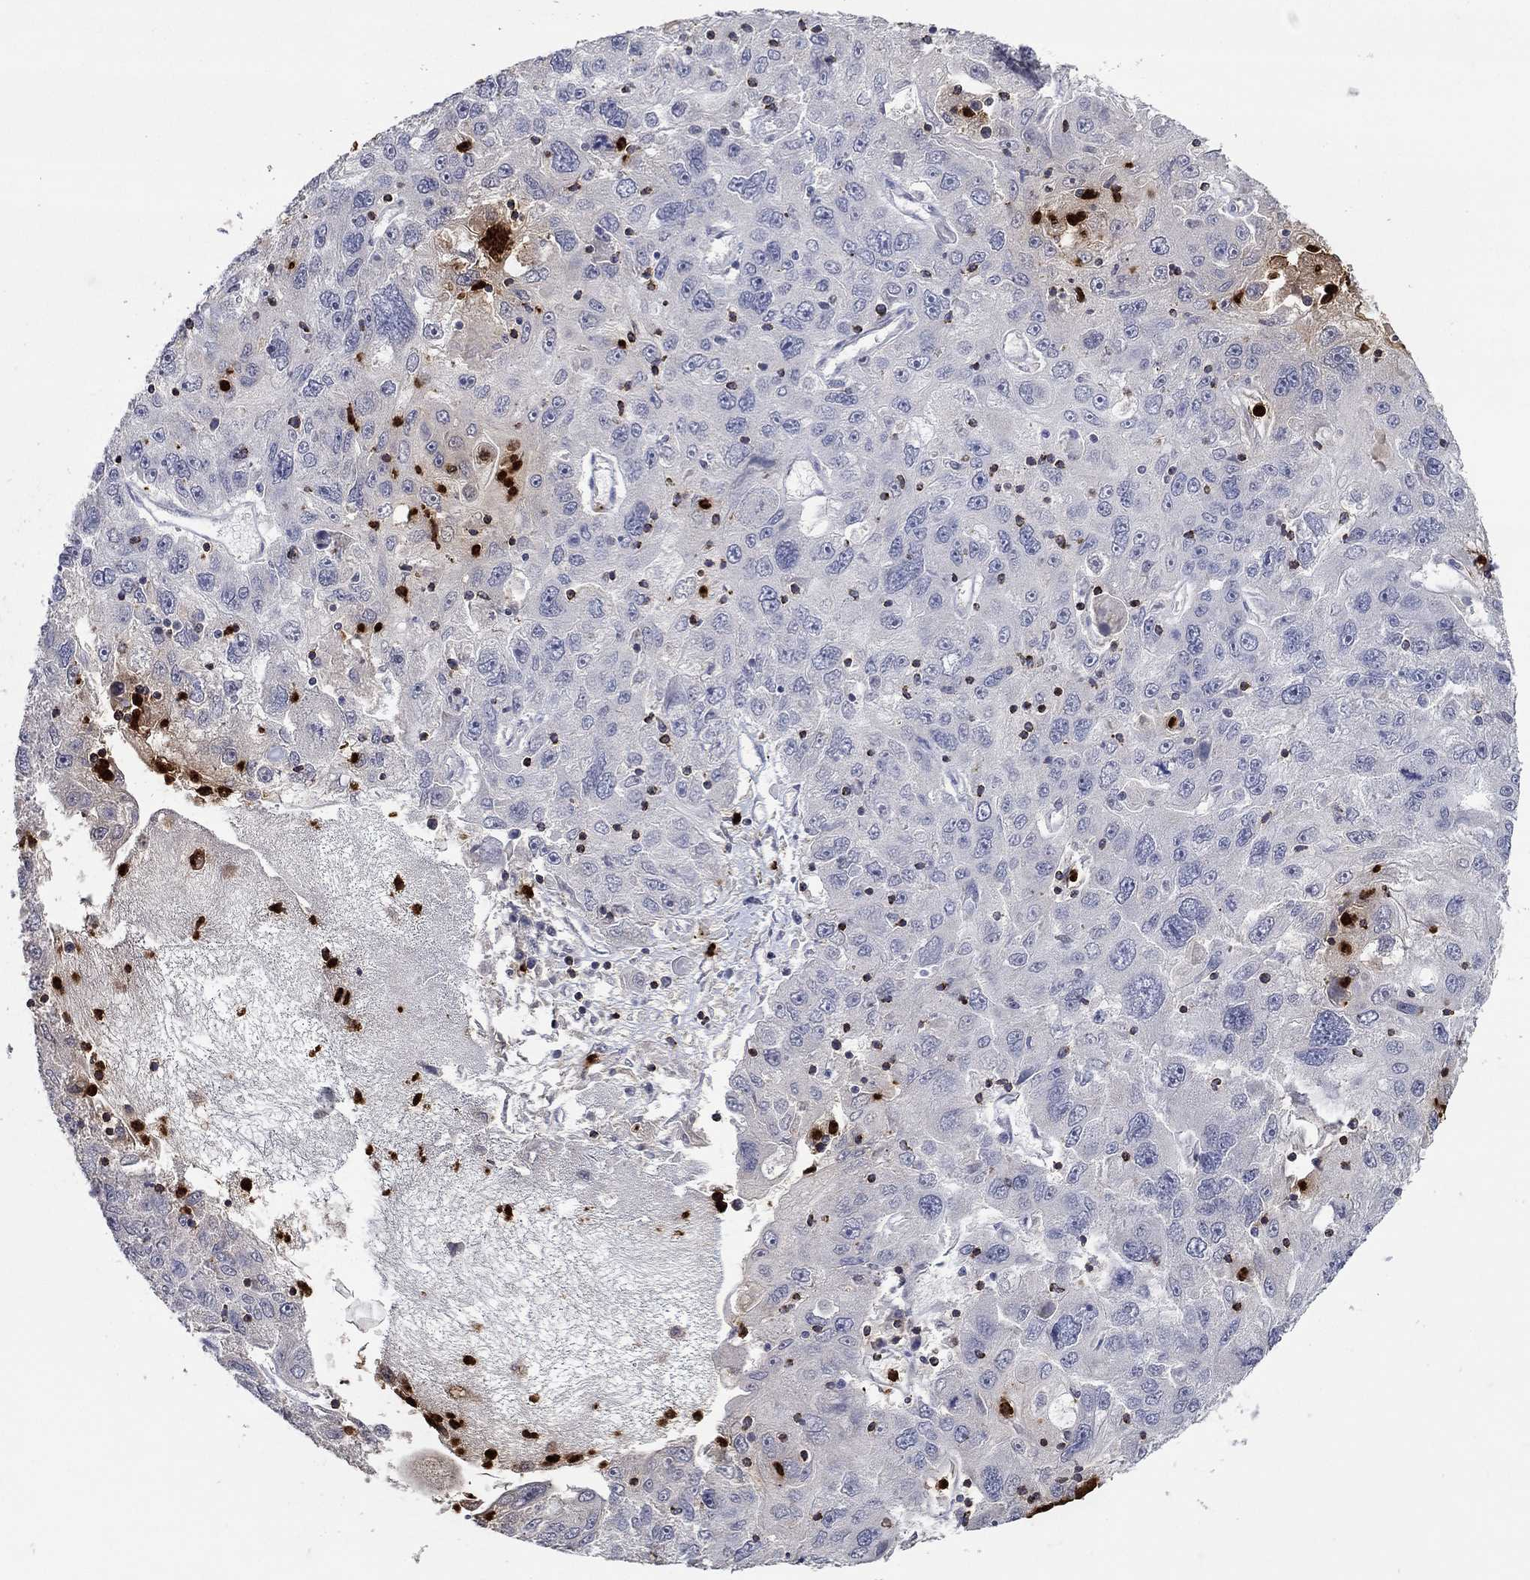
{"staining": {"intensity": "negative", "quantity": "none", "location": "none"}, "tissue": "stomach cancer", "cell_type": "Tumor cells", "image_type": "cancer", "snomed": [{"axis": "morphology", "description": "Adenocarcinoma, NOS"}, {"axis": "topography", "description": "Stomach"}], "caption": "Tumor cells show no significant protein positivity in stomach cancer.", "gene": "CCL5", "patient": {"sex": "male", "age": 56}}